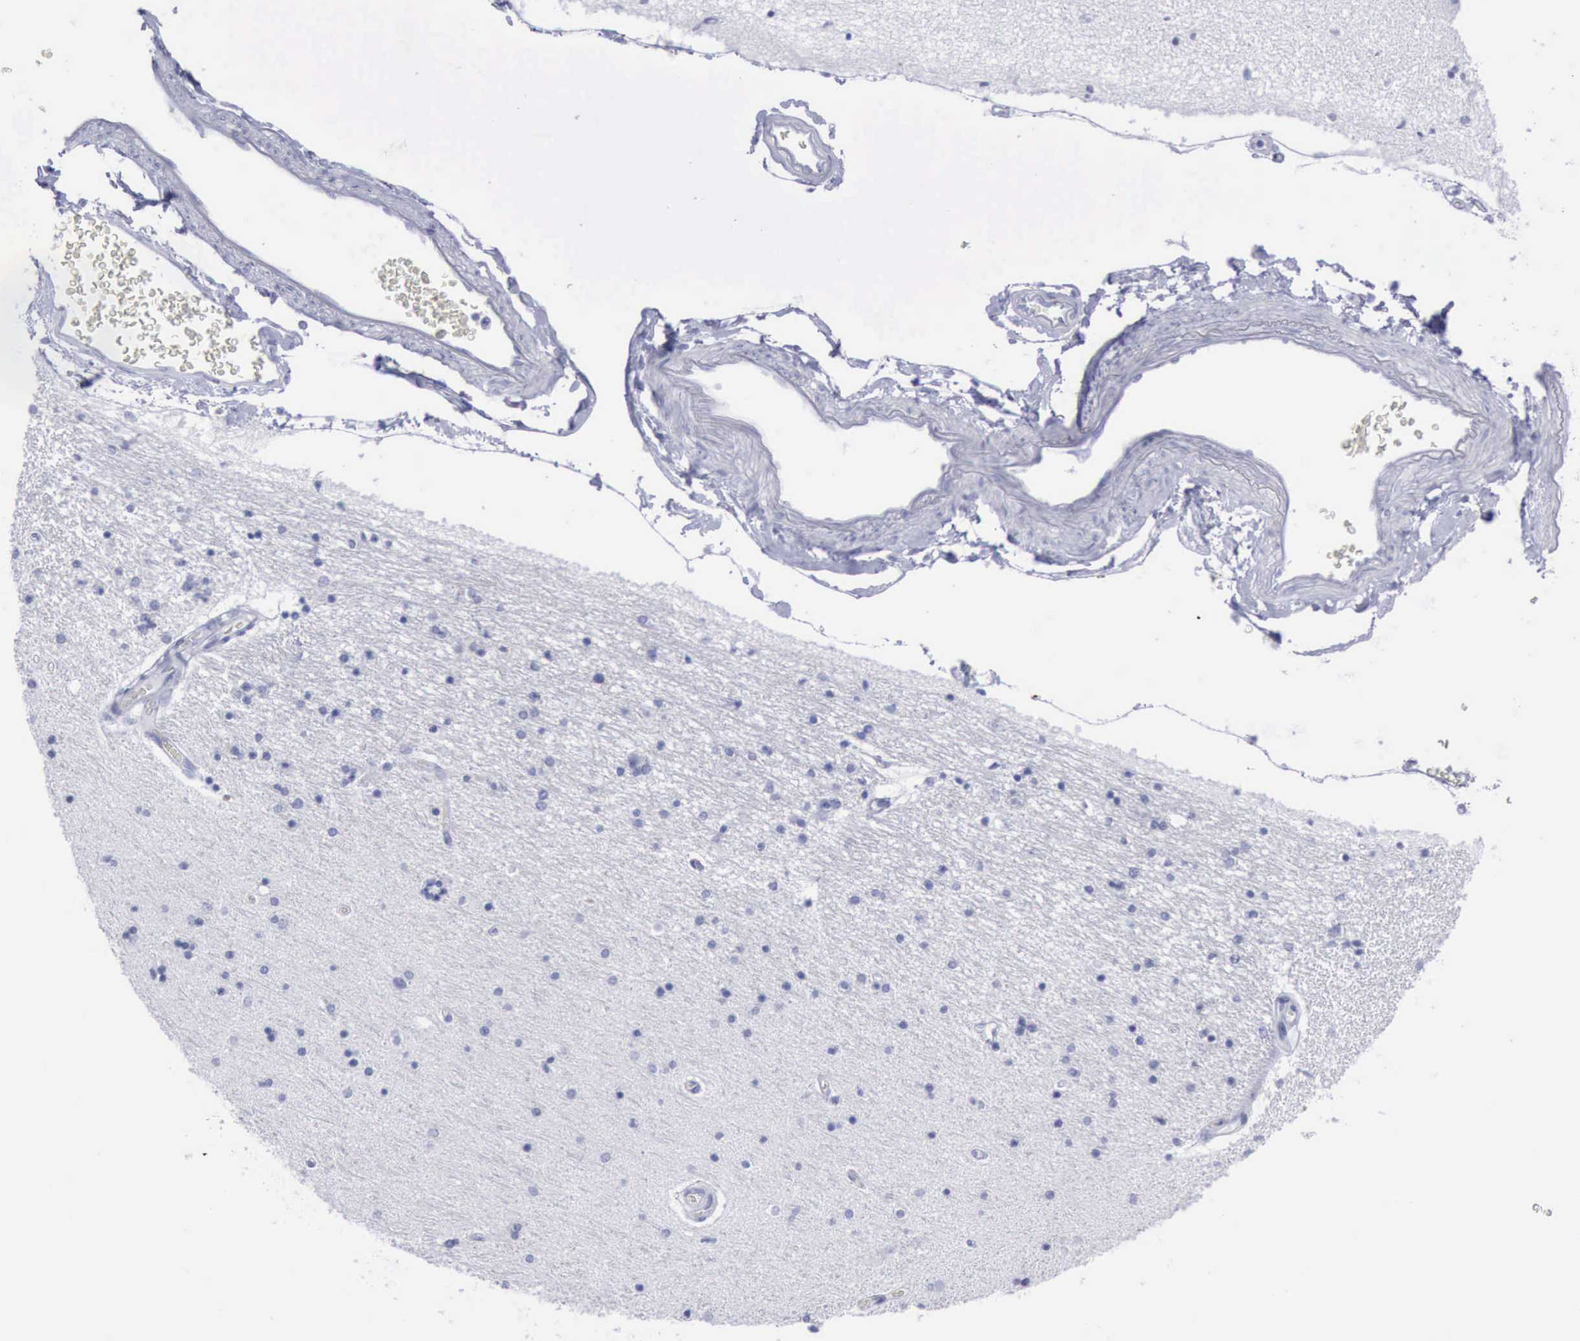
{"staining": {"intensity": "negative", "quantity": "none", "location": "none"}, "tissue": "hippocampus", "cell_type": "Glial cells", "image_type": "normal", "snomed": [{"axis": "morphology", "description": "Normal tissue, NOS"}, {"axis": "topography", "description": "Hippocampus"}], "caption": "Glial cells are negative for brown protein staining in benign hippocampus. The staining is performed using DAB (3,3'-diaminobenzidine) brown chromogen with nuclei counter-stained in using hematoxylin.", "gene": "KRT13", "patient": {"sex": "female", "age": 54}}